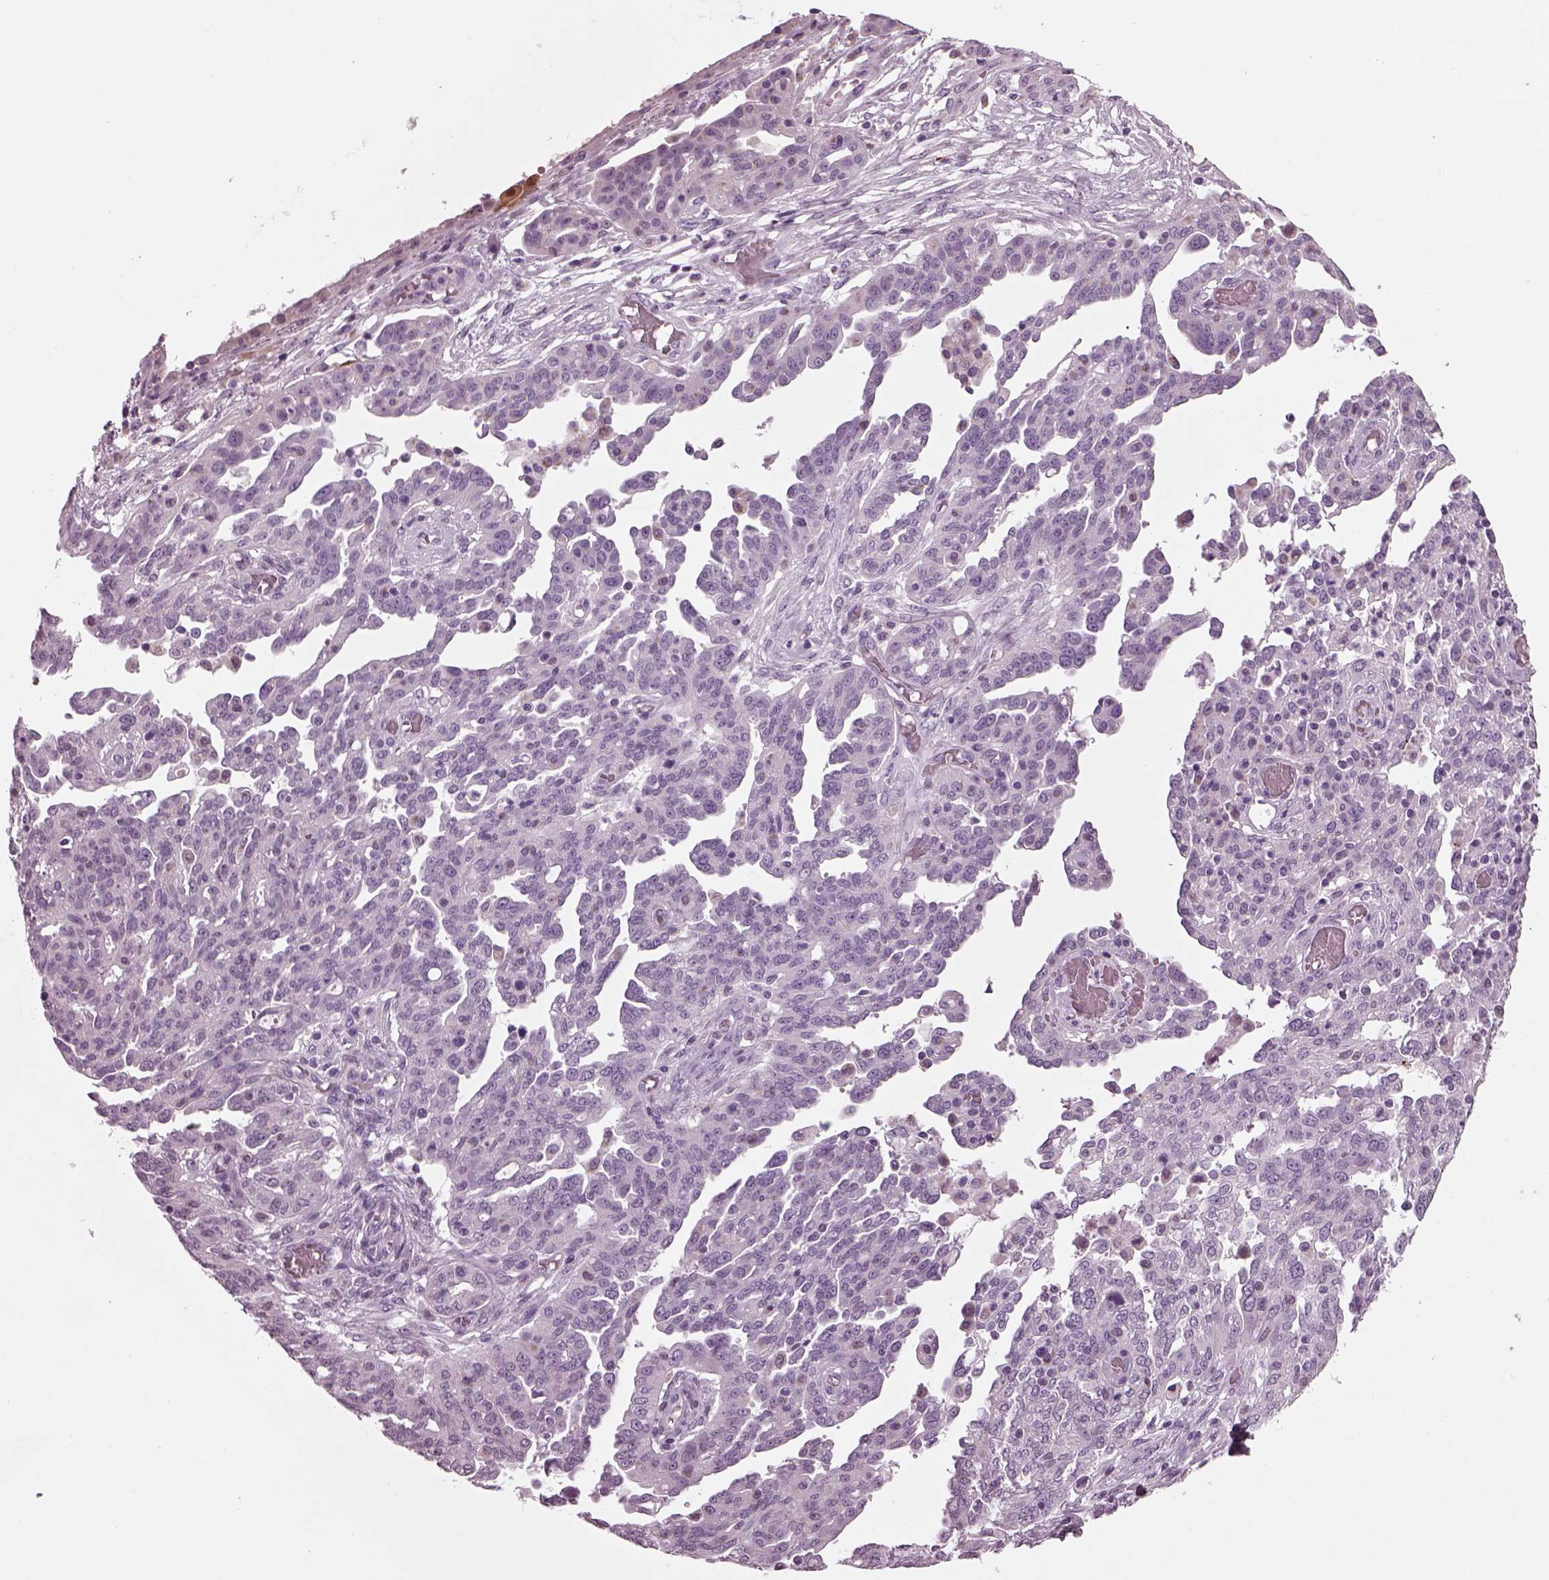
{"staining": {"intensity": "negative", "quantity": "none", "location": "none"}, "tissue": "ovarian cancer", "cell_type": "Tumor cells", "image_type": "cancer", "snomed": [{"axis": "morphology", "description": "Cystadenocarcinoma, serous, NOS"}, {"axis": "topography", "description": "Ovary"}], "caption": "Tumor cells show no significant protein staining in serous cystadenocarcinoma (ovarian).", "gene": "PRR9", "patient": {"sex": "female", "age": 67}}